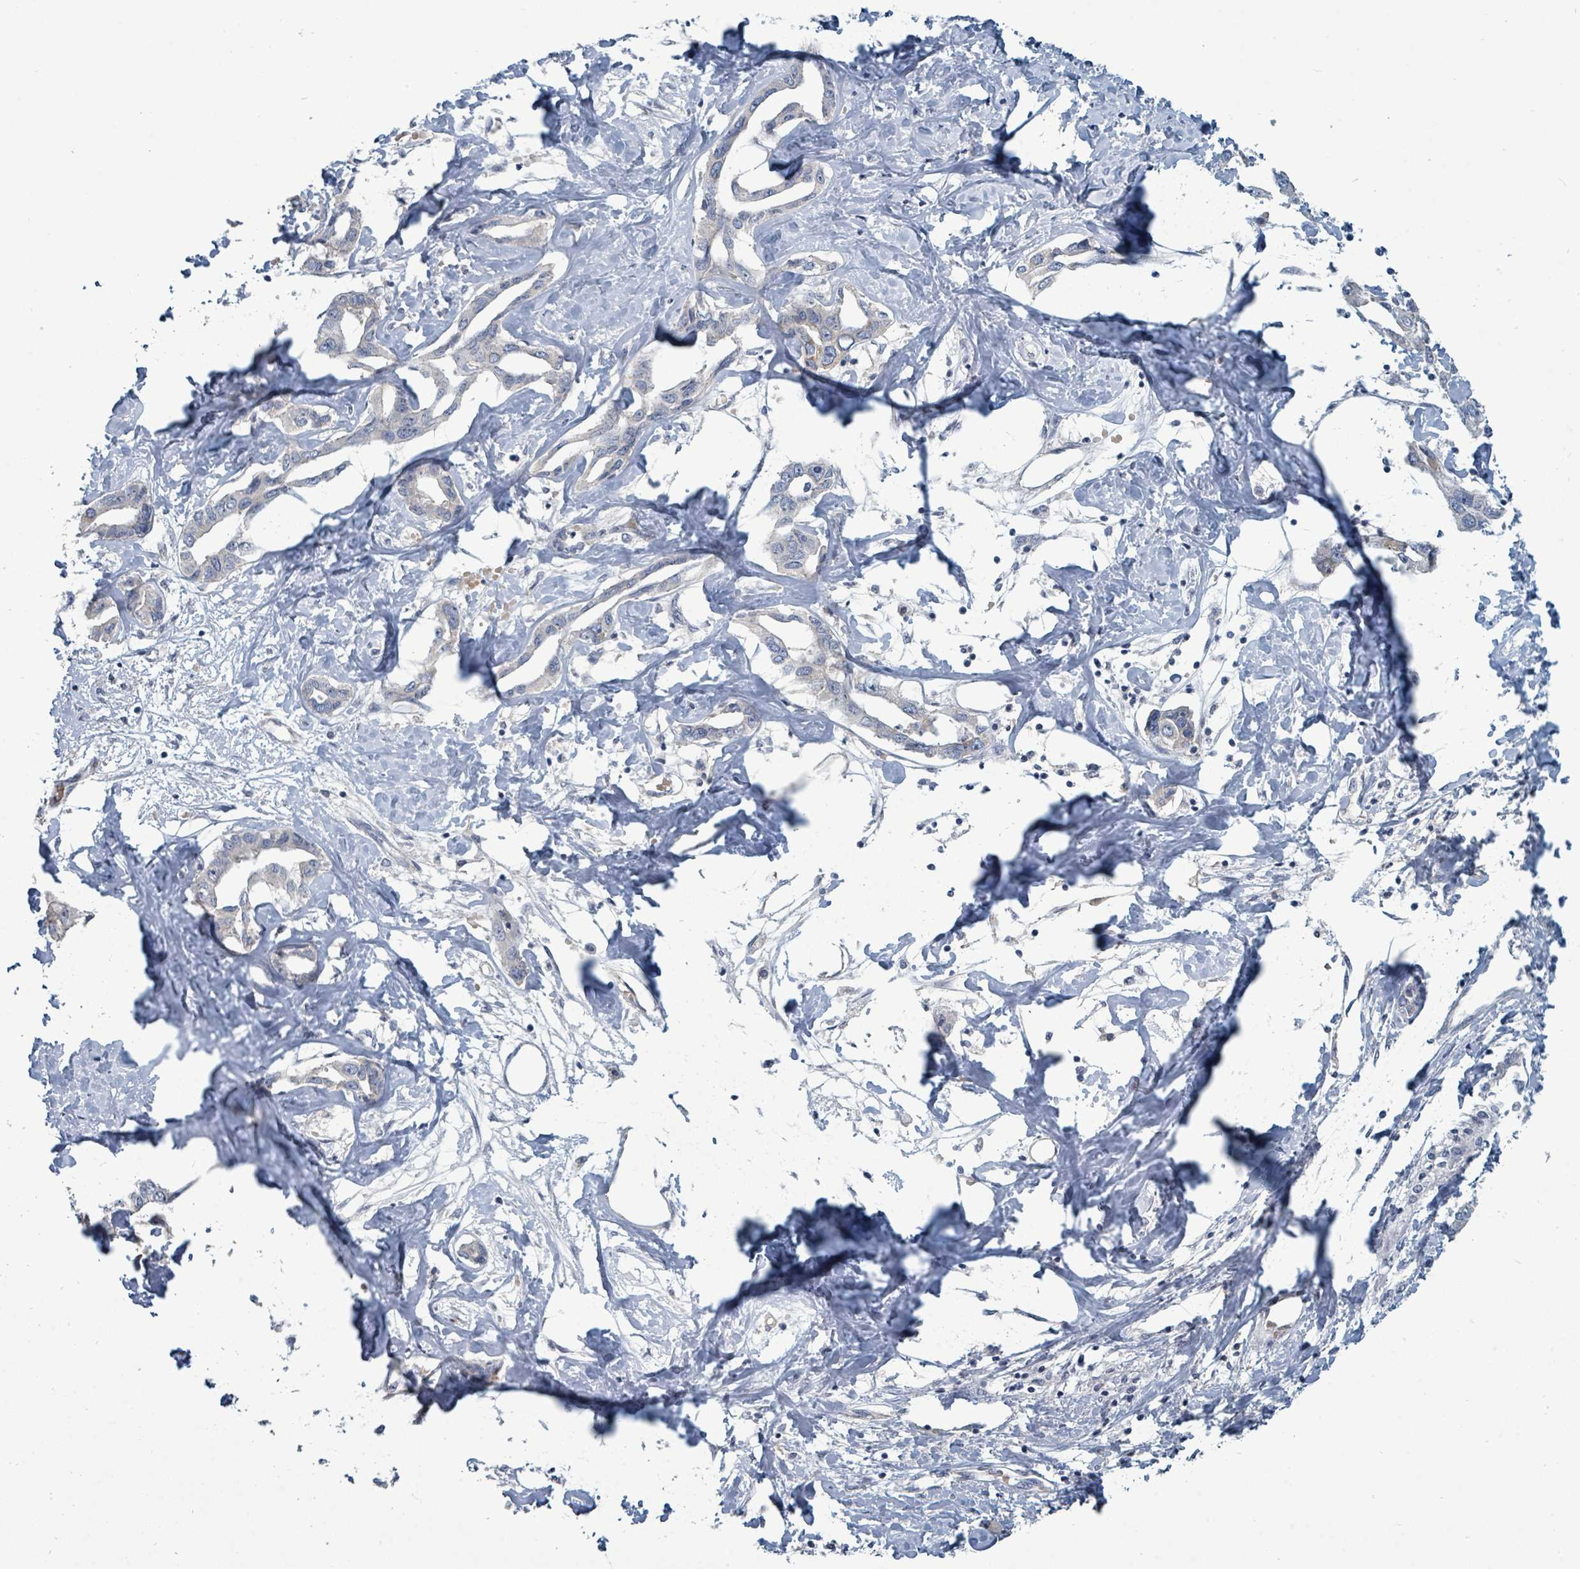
{"staining": {"intensity": "negative", "quantity": "none", "location": "none"}, "tissue": "liver cancer", "cell_type": "Tumor cells", "image_type": "cancer", "snomed": [{"axis": "morphology", "description": "Cholangiocarcinoma"}, {"axis": "topography", "description": "Liver"}], "caption": "This micrograph is of liver cholangiocarcinoma stained with IHC to label a protein in brown with the nuclei are counter-stained blue. There is no expression in tumor cells.", "gene": "TRDMT1", "patient": {"sex": "male", "age": 59}}